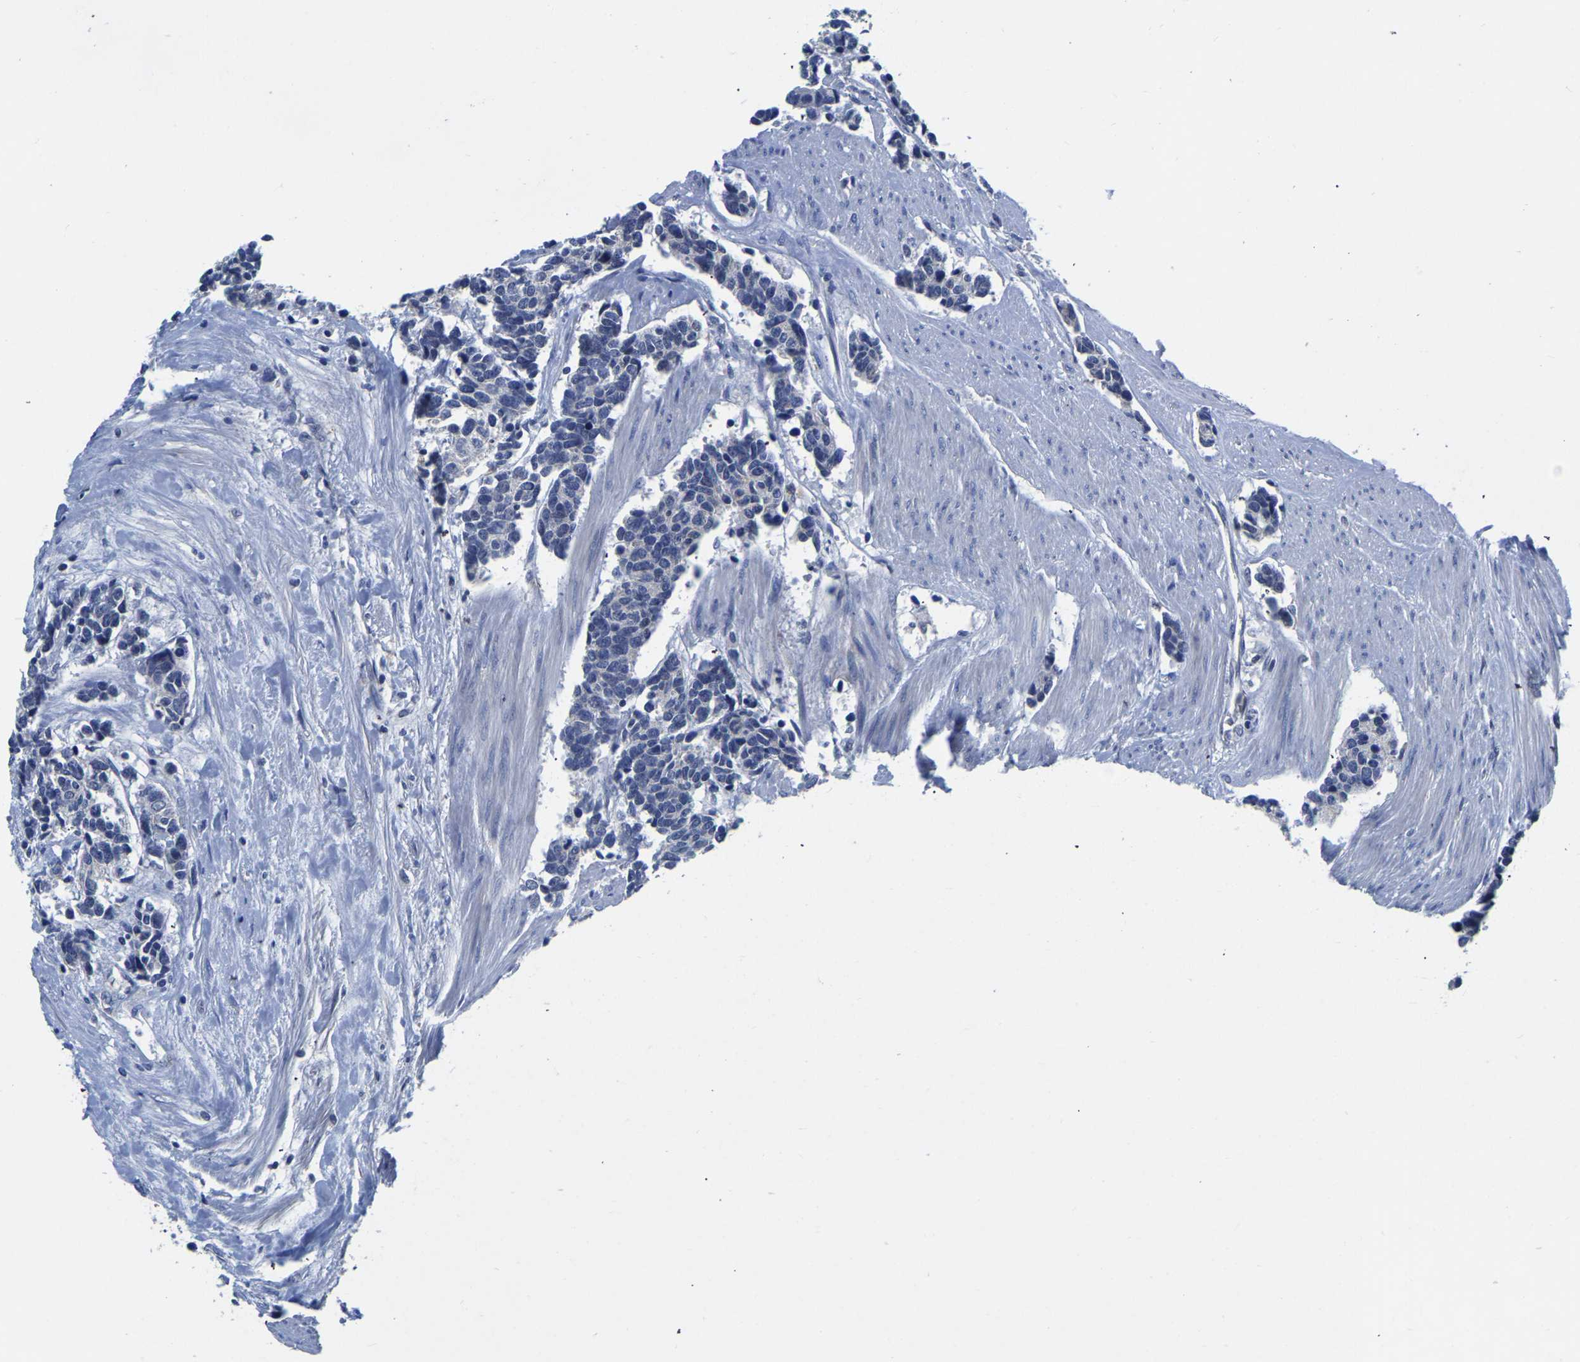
{"staining": {"intensity": "negative", "quantity": "none", "location": "none"}, "tissue": "carcinoid", "cell_type": "Tumor cells", "image_type": "cancer", "snomed": [{"axis": "morphology", "description": "Carcinoma, NOS"}, {"axis": "morphology", "description": "Carcinoid, malignant, NOS"}, {"axis": "topography", "description": "Urinary bladder"}], "caption": "Tumor cells are negative for protein expression in human carcinoid.", "gene": "FGD5", "patient": {"sex": "male", "age": 57}}